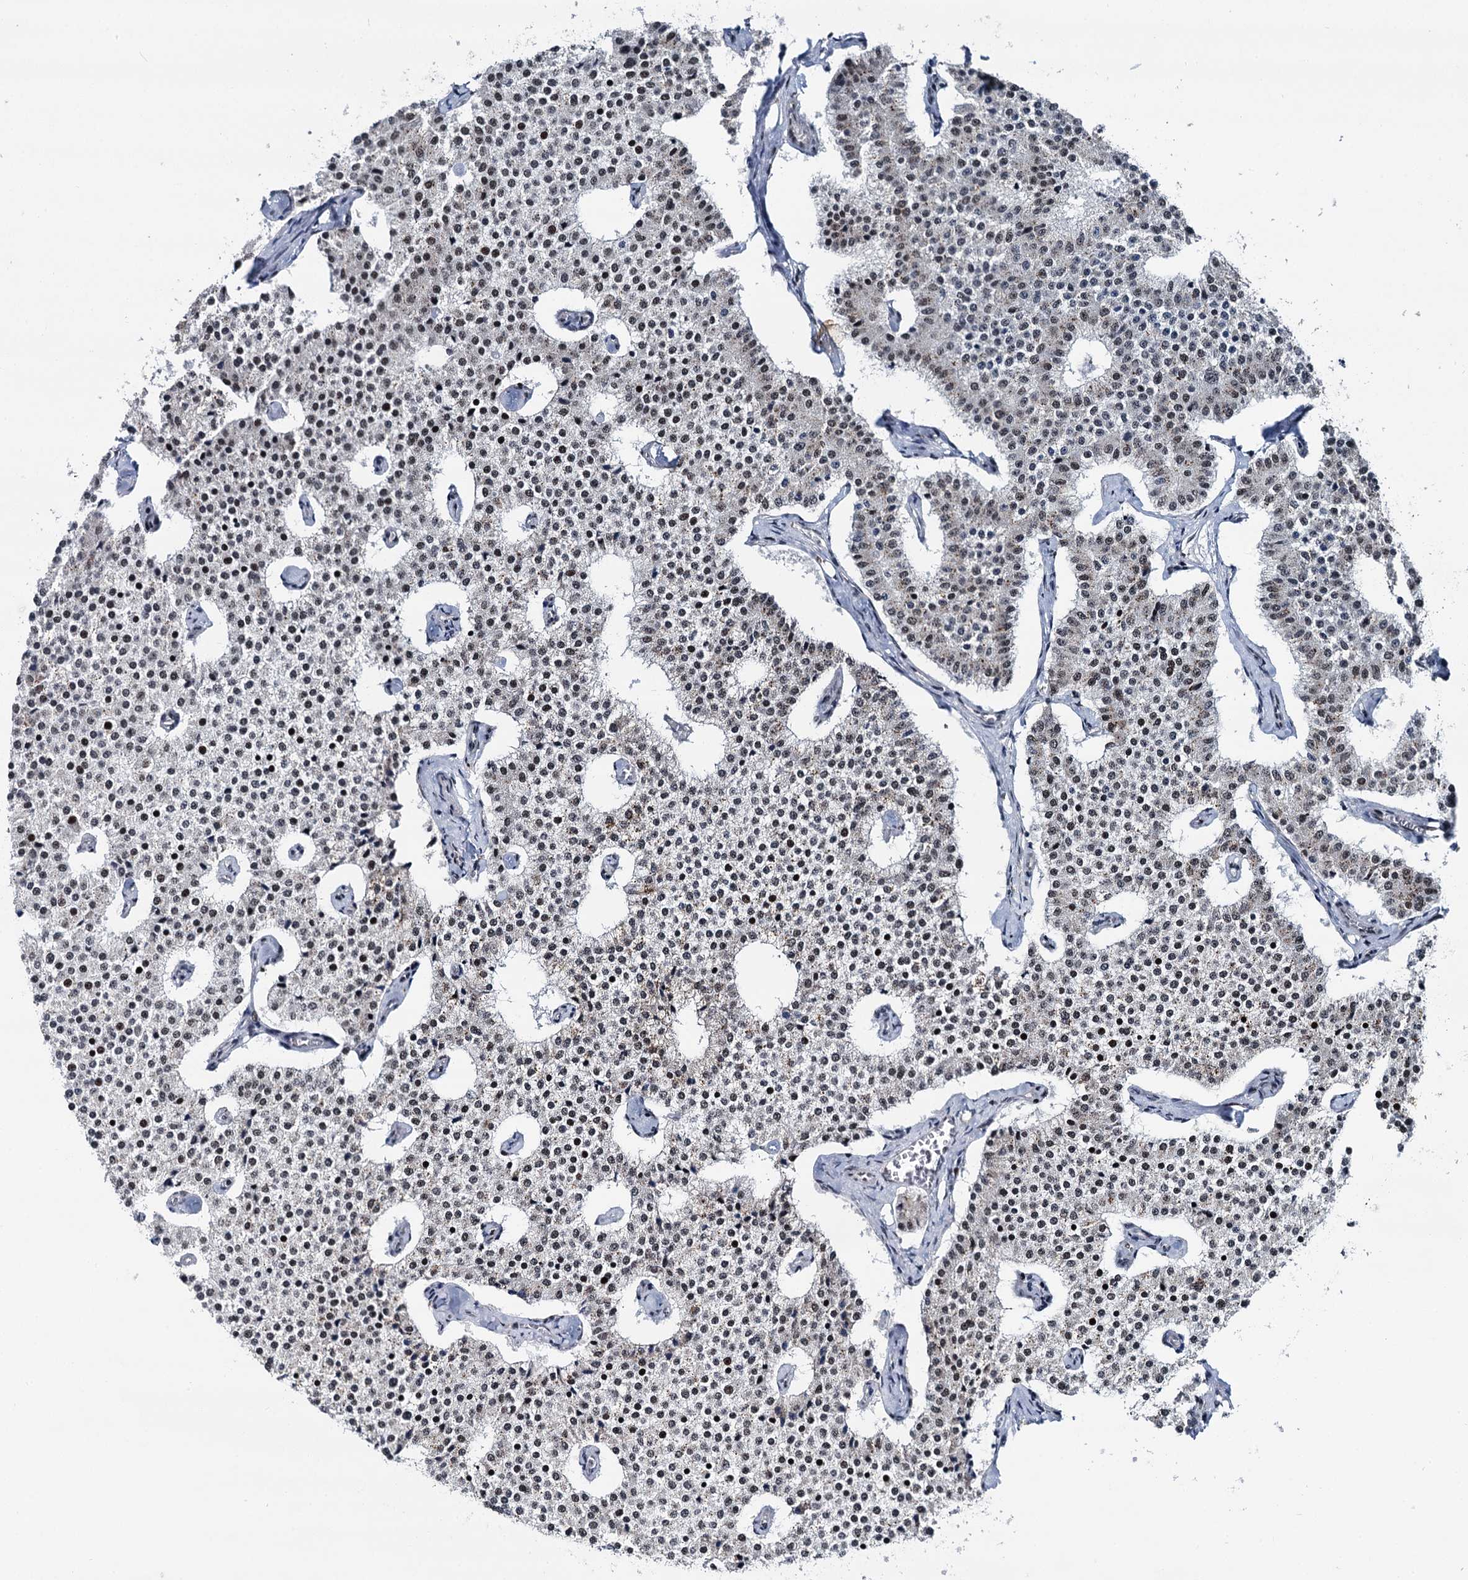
{"staining": {"intensity": "weak", "quantity": "<25%", "location": "nuclear"}, "tissue": "carcinoid", "cell_type": "Tumor cells", "image_type": "cancer", "snomed": [{"axis": "morphology", "description": "Carcinoid, malignant, NOS"}, {"axis": "topography", "description": "Colon"}], "caption": "This is an IHC micrograph of carcinoid. There is no expression in tumor cells.", "gene": "RUFY2", "patient": {"sex": "female", "age": 52}}